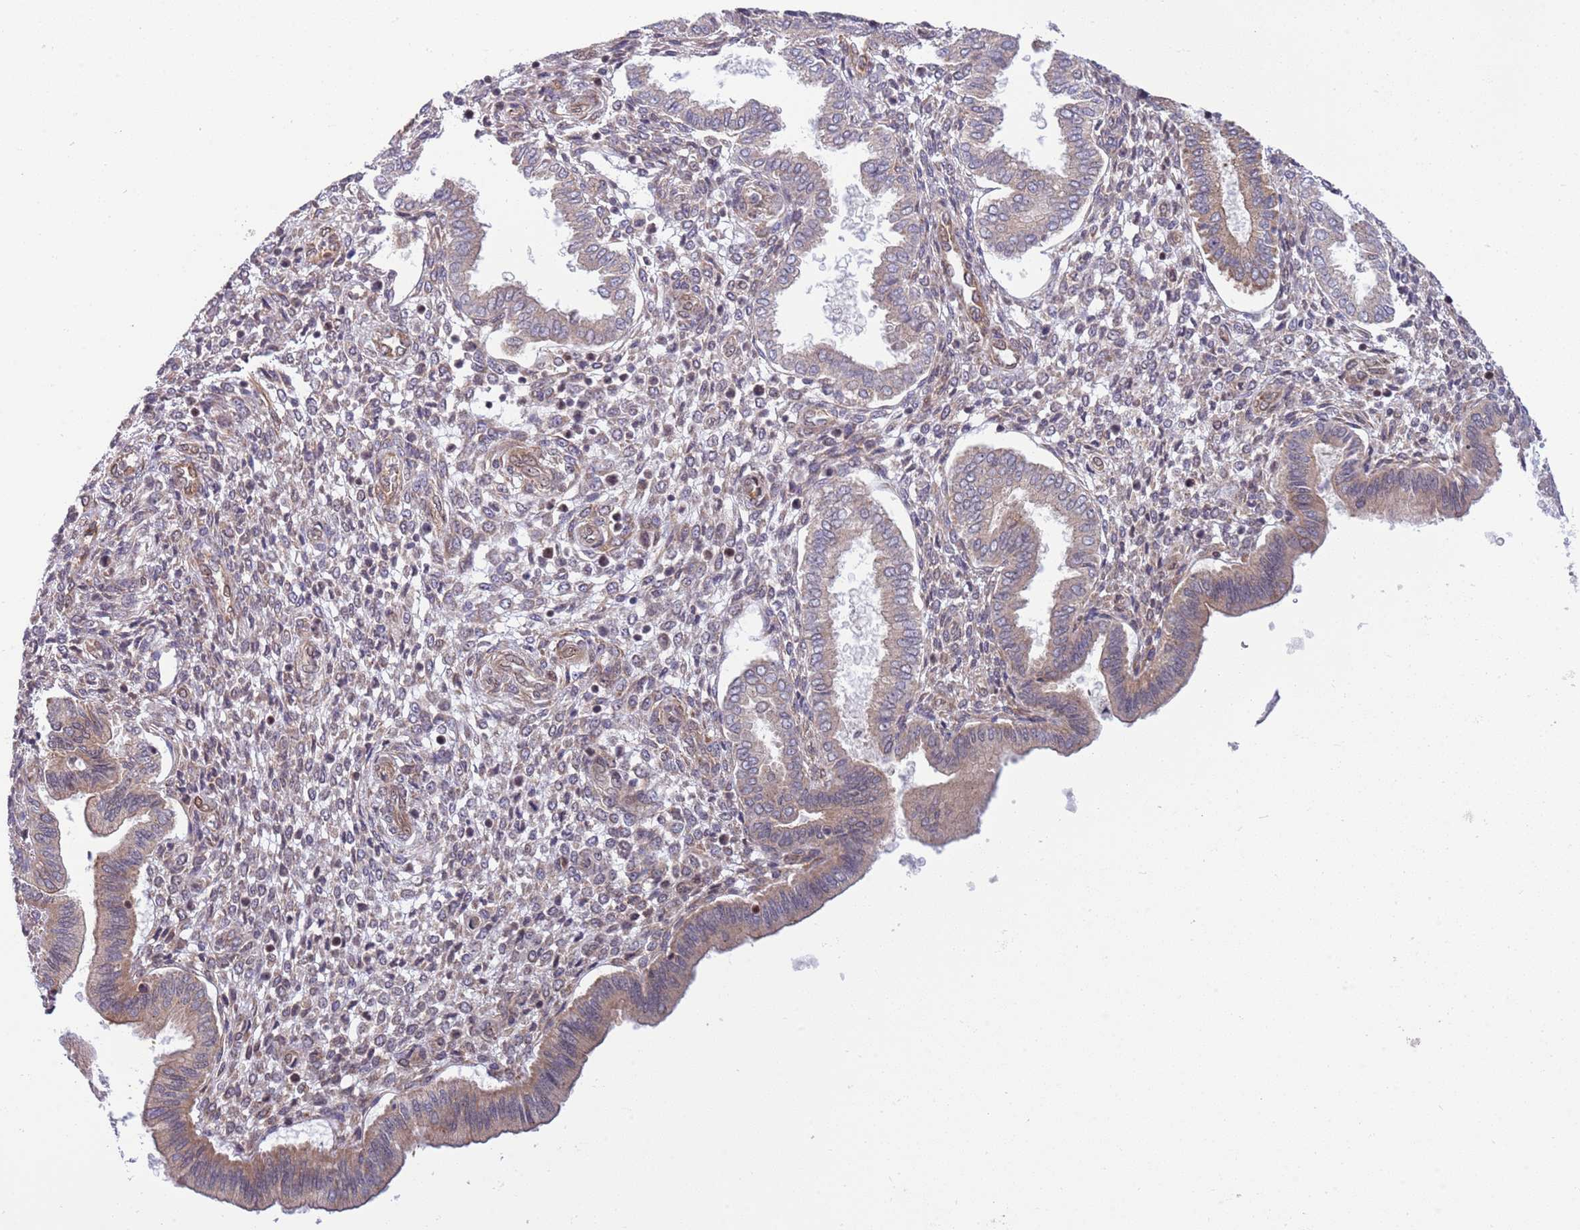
{"staining": {"intensity": "weak", "quantity": "<25%", "location": "cytoplasmic/membranous"}, "tissue": "endometrium", "cell_type": "Cells in endometrial stroma", "image_type": "normal", "snomed": [{"axis": "morphology", "description": "Normal tissue, NOS"}, {"axis": "topography", "description": "Endometrium"}], "caption": "Immunohistochemical staining of normal human endometrium displays no significant expression in cells in endometrial stroma.", "gene": "TBX10", "patient": {"sex": "female", "age": 24}}